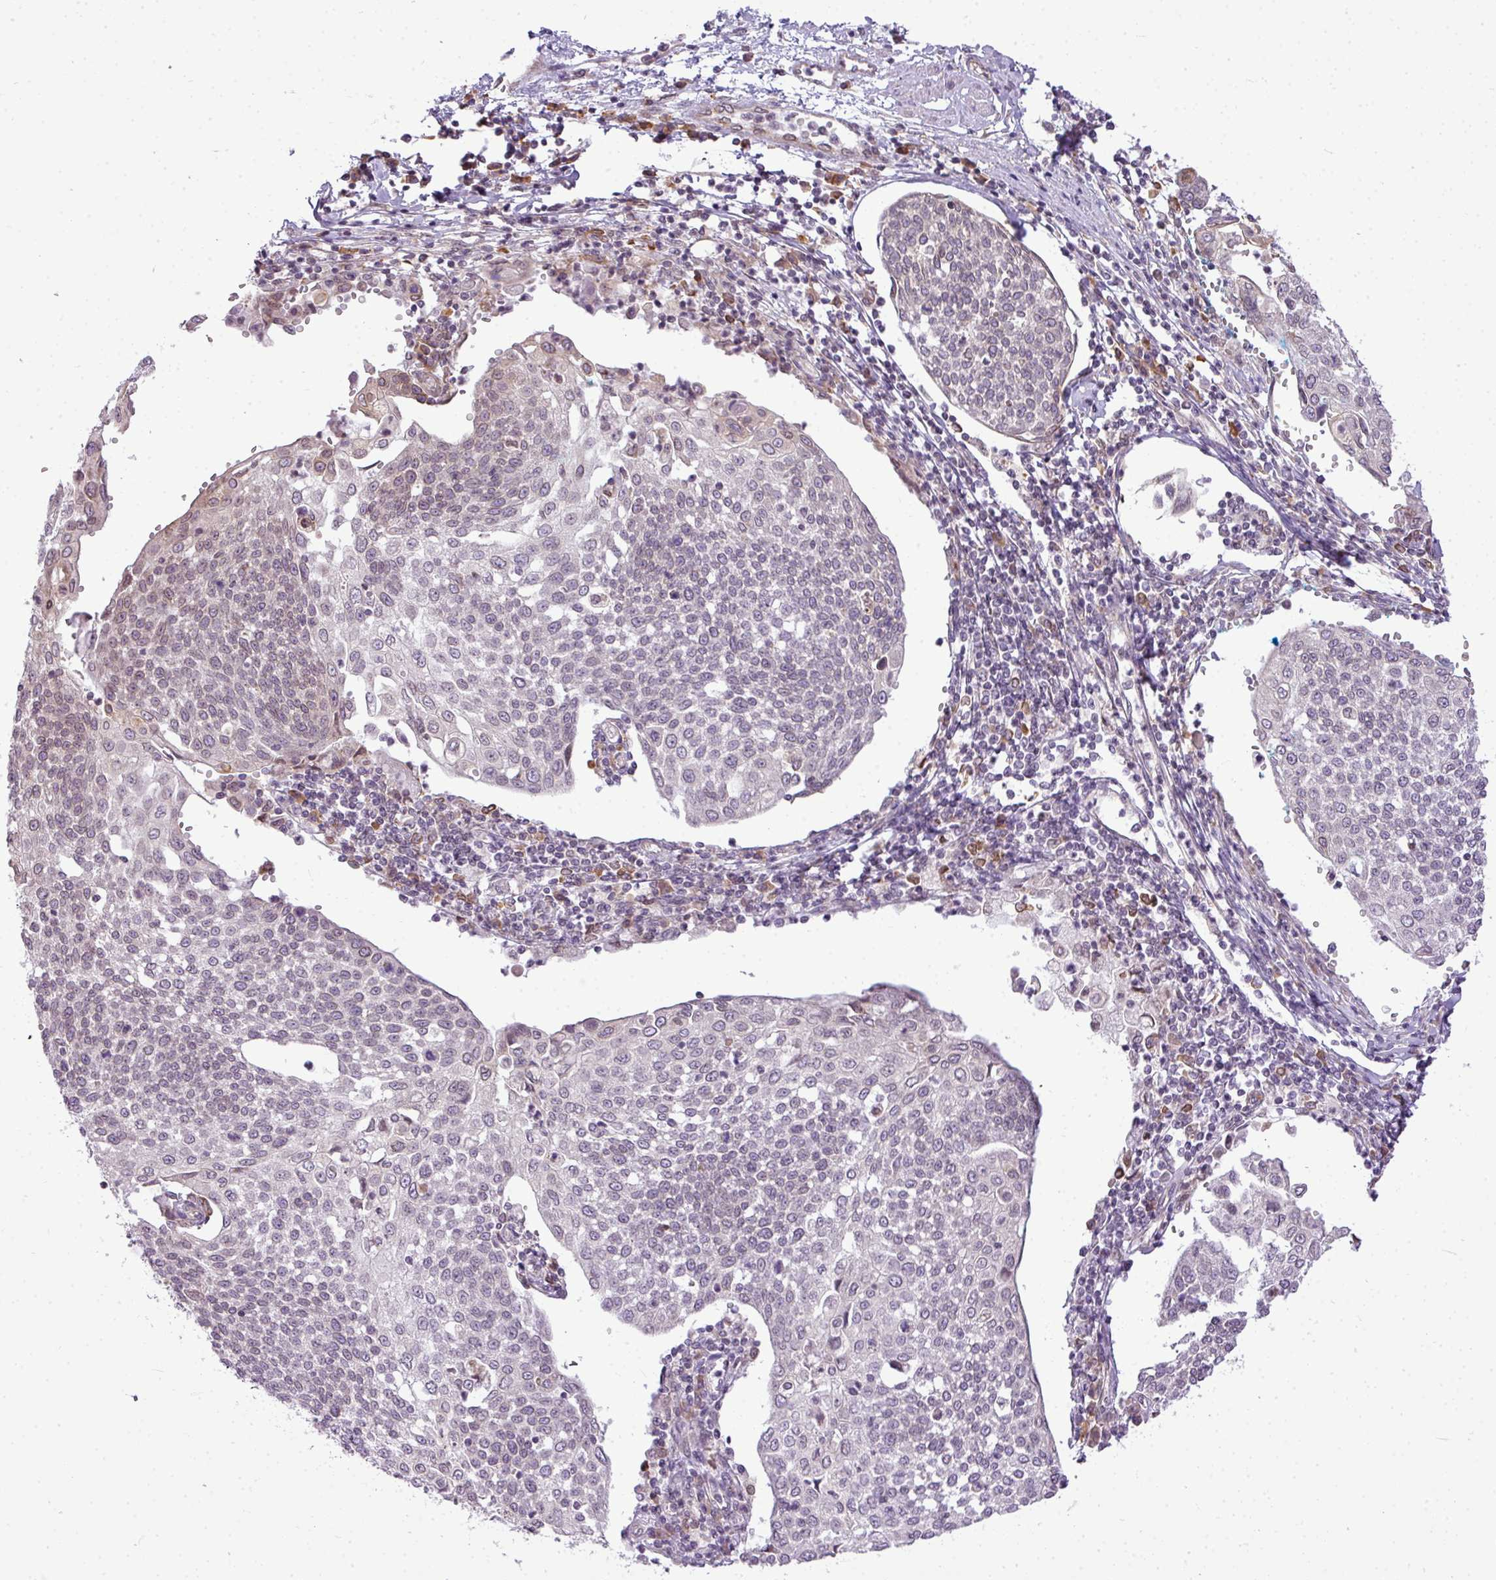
{"staining": {"intensity": "weak", "quantity": "<25%", "location": "nuclear"}, "tissue": "cervical cancer", "cell_type": "Tumor cells", "image_type": "cancer", "snomed": [{"axis": "morphology", "description": "Squamous cell carcinoma, NOS"}, {"axis": "topography", "description": "Cervix"}], "caption": "There is no significant staining in tumor cells of cervical cancer.", "gene": "COX18", "patient": {"sex": "female", "age": 34}}